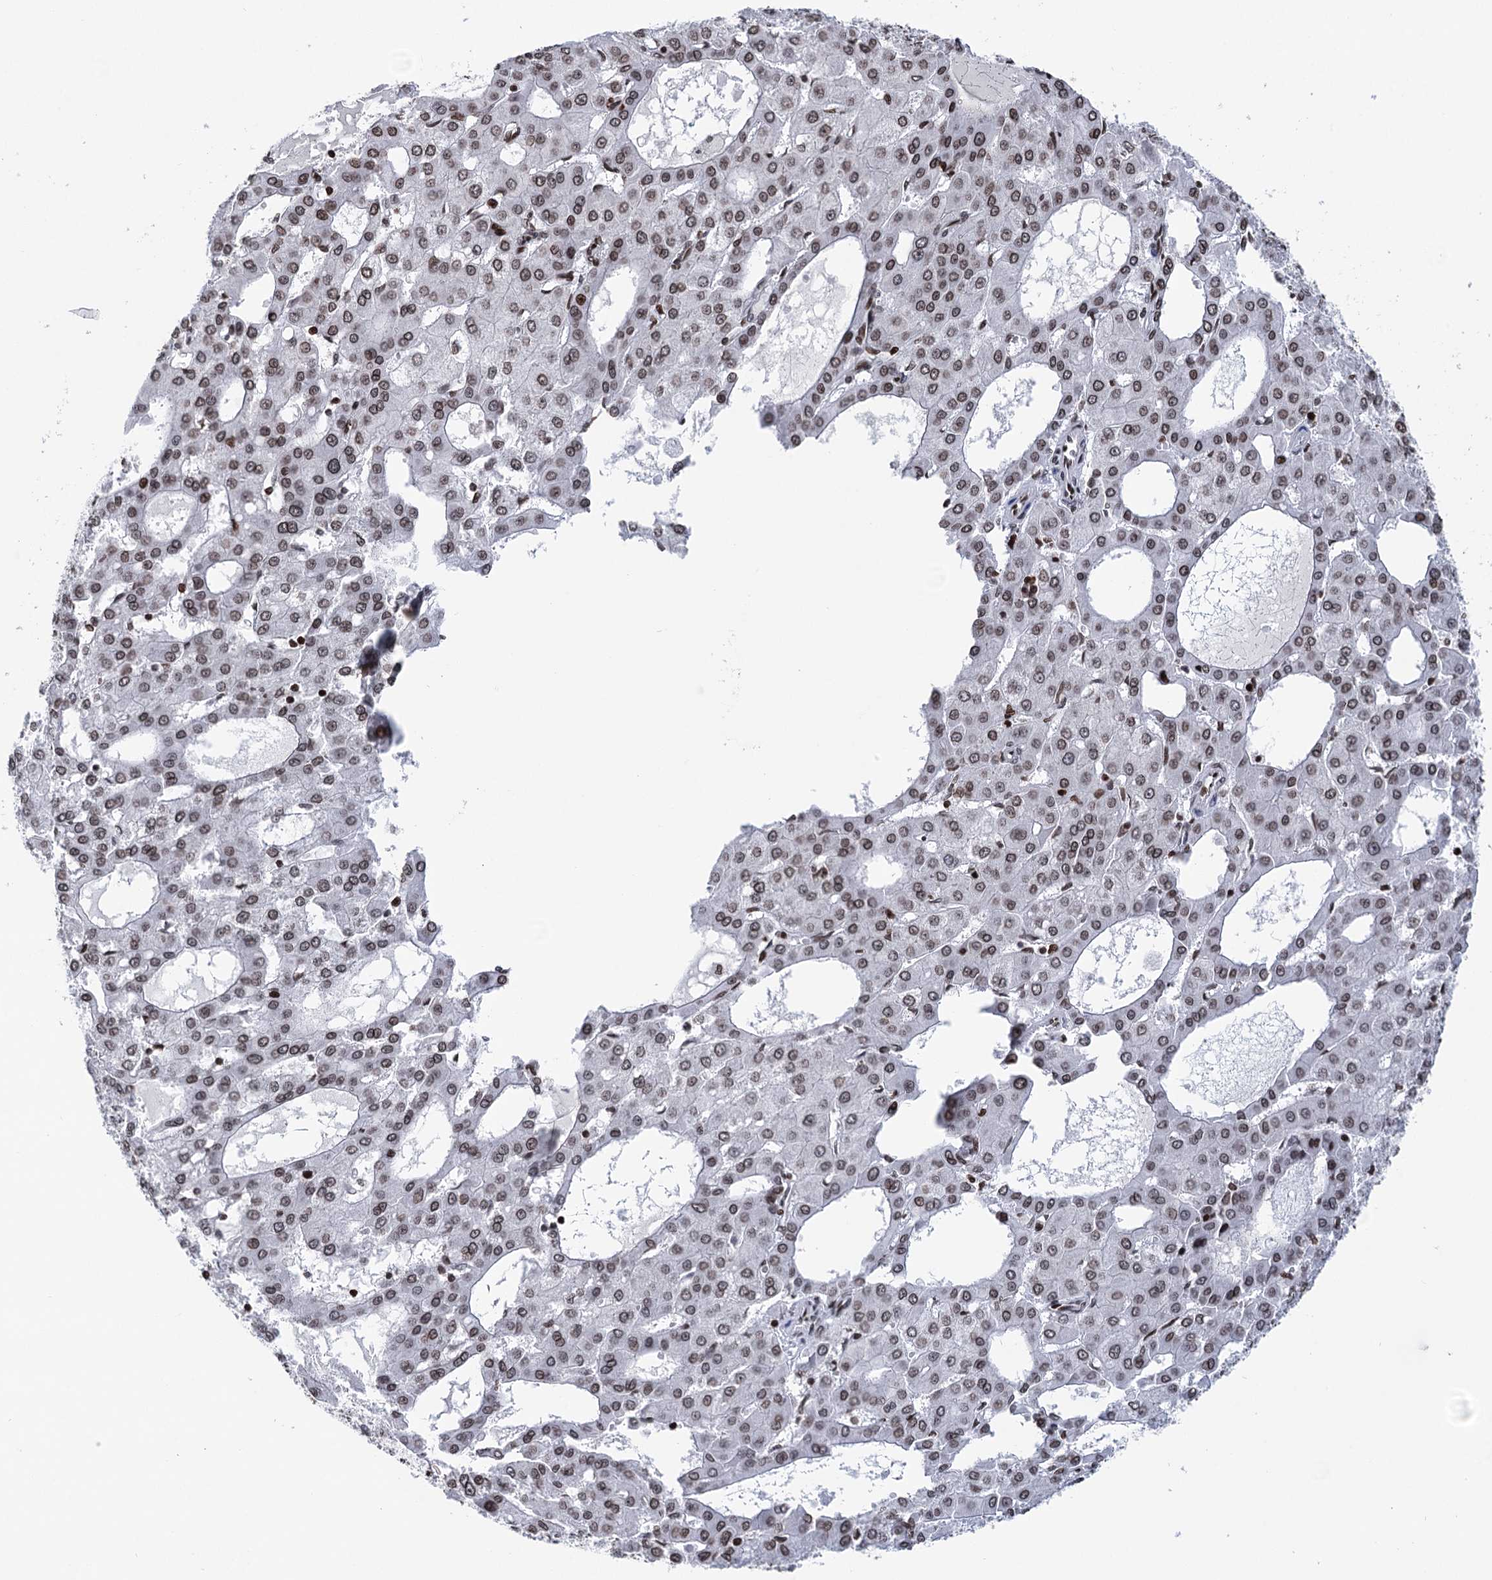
{"staining": {"intensity": "moderate", "quantity": ">75%", "location": "nuclear"}, "tissue": "liver cancer", "cell_type": "Tumor cells", "image_type": "cancer", "snomed": [{"axis": "morphology", "description": "Carcinoma, Hepatocellular, NOS"}, {"axis": "topography", "description": "Liver"}], "caption": "Protein staining of liver cancer (hepatocellular carcinoma) tissue displays moderate nuclear positivity in about >75% of tumor cells.", "gene": "CCDC77", "patient": {"sex": "male", "age": 47}}